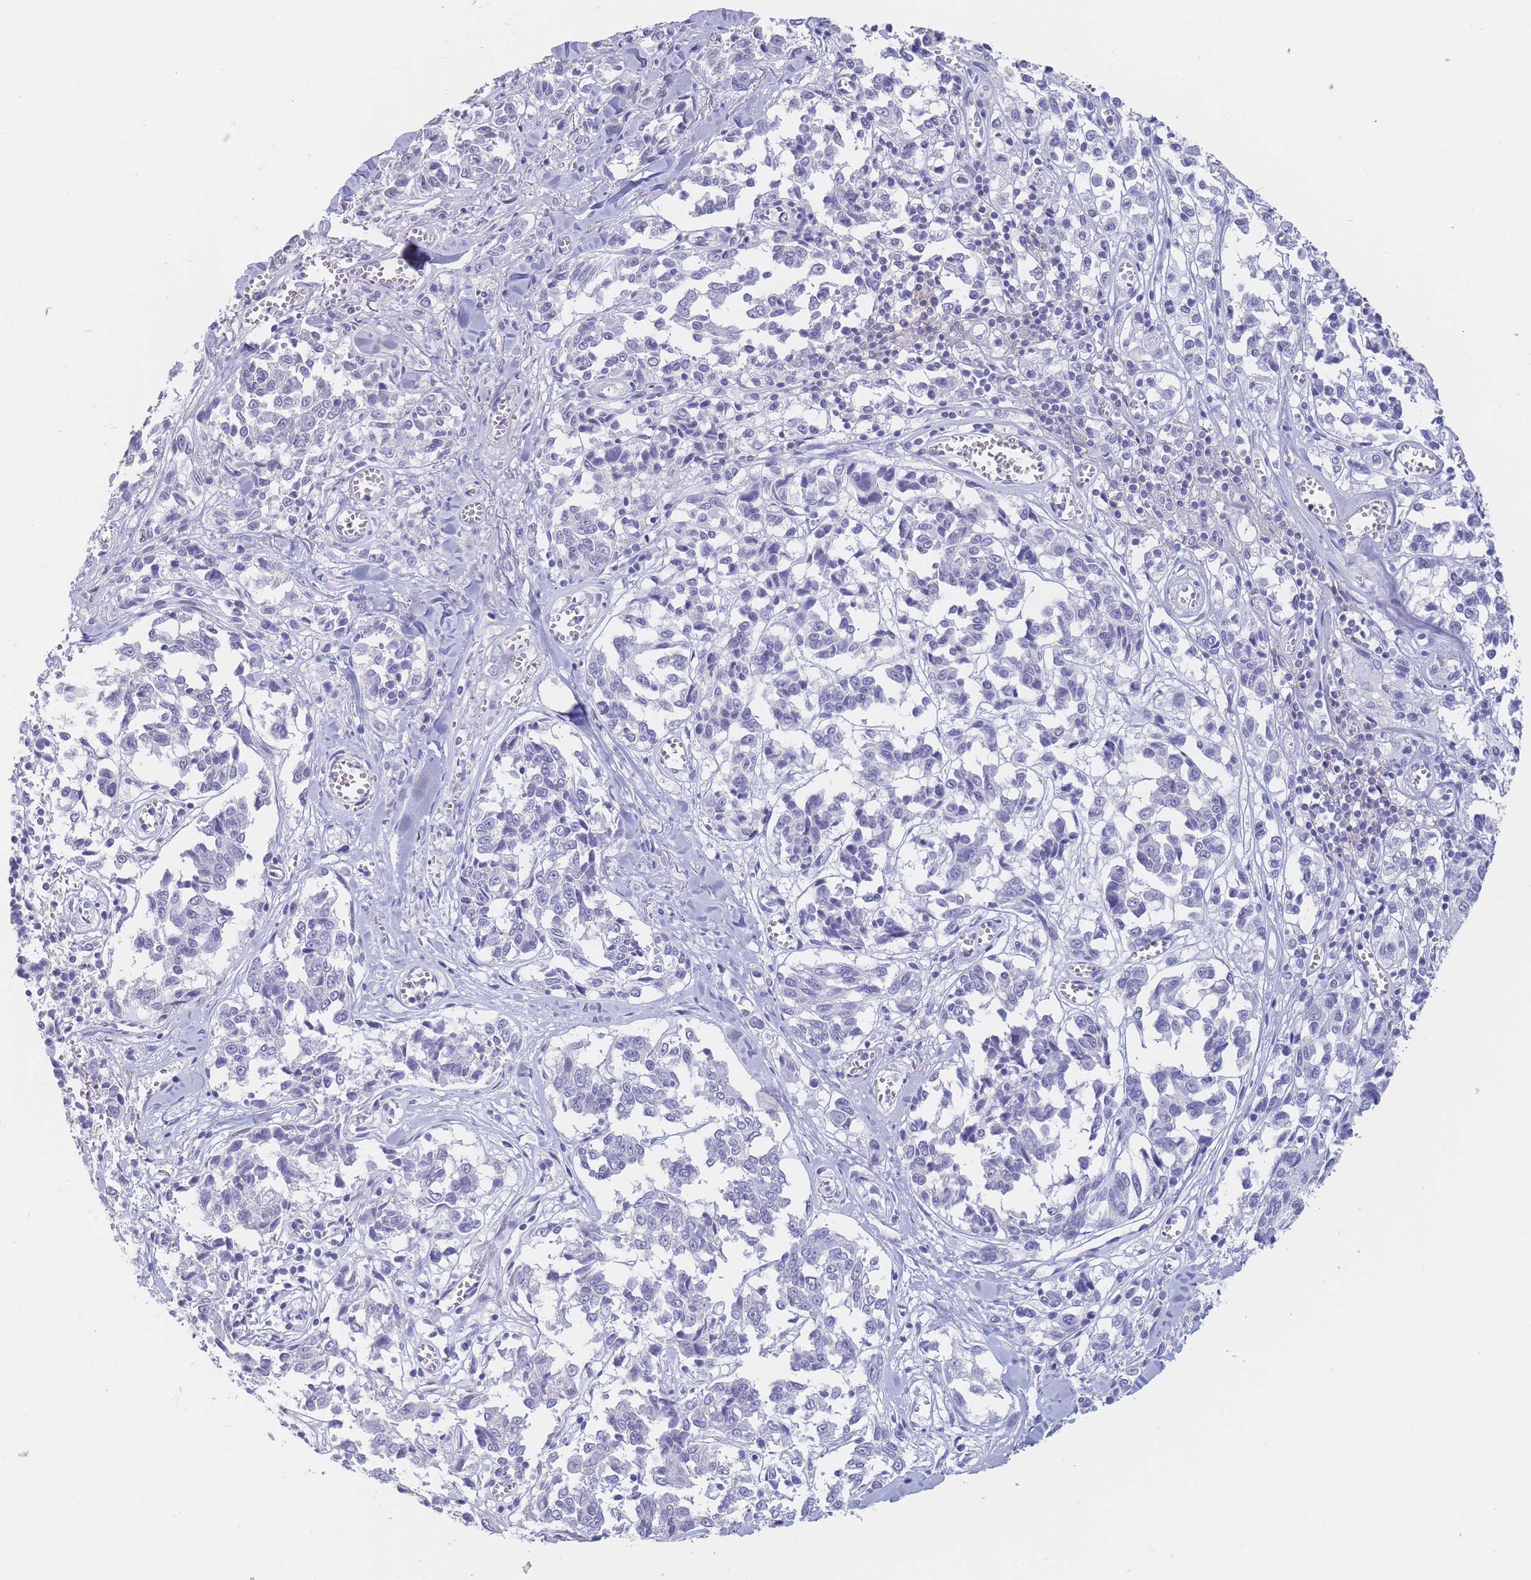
{"staining": {"intensity": "negative", "quantity": "none", "location": "none"}, "tissue": "melanoma", "cell_type": "Tumor cells", "image_type": "cancer", "snomed": [{"axis": "morphology", "description": "Malignant melanoma, NOS"}, {"axis": "topography", "description": "Skin"}], "caption": "A micrograph of human malignant melanoma is negative for staining in tumor cells.", "gene": "CD37", "patient": {"sex": "female", "age": 64}}